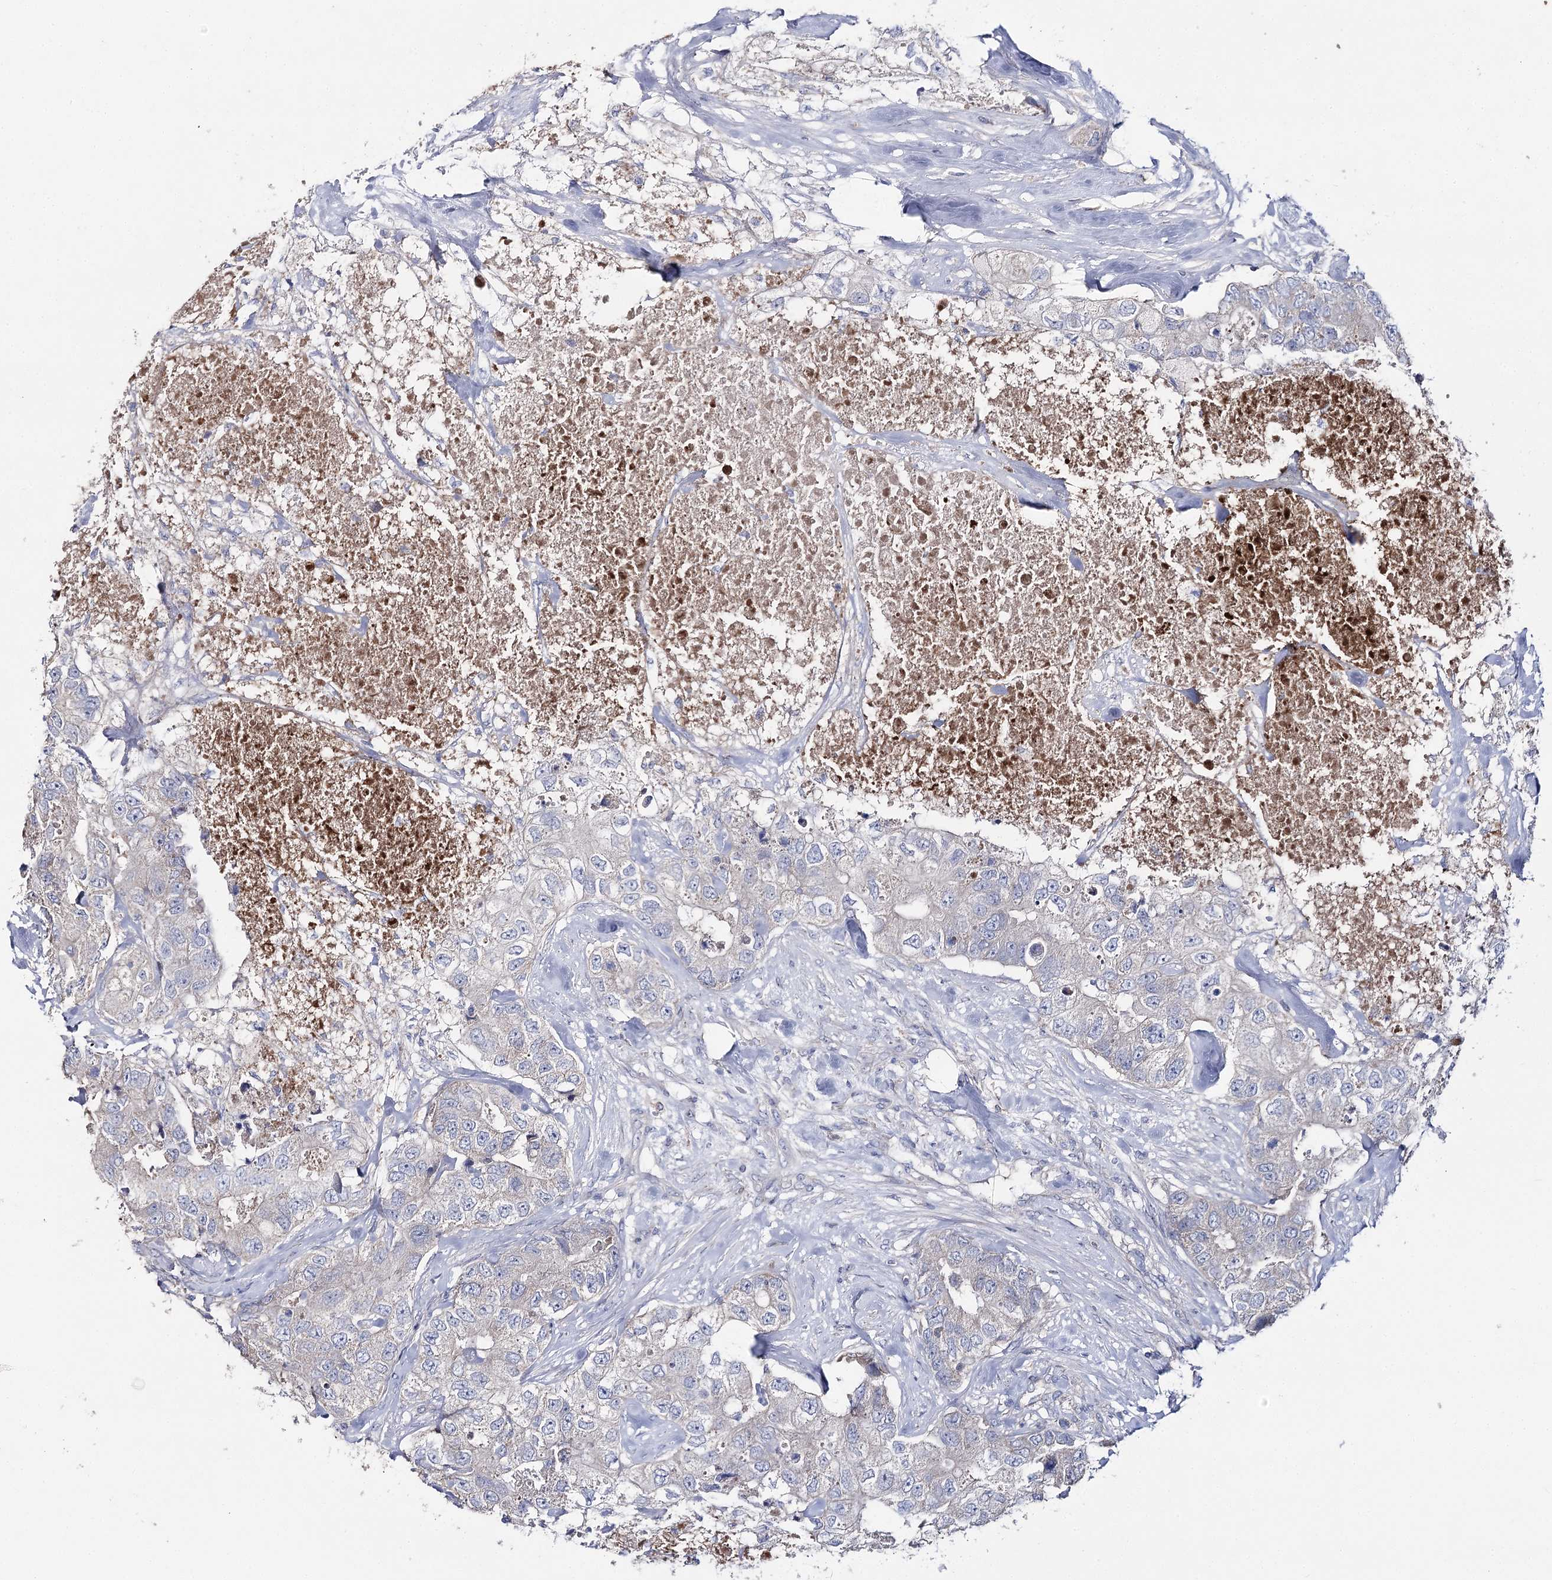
{"staining": {"intensity": "negative", "quantity": "none", "location": "none"}, "tissue": "breast cancer", "cell_type": "Tumor cells", "image_type": "cancer", "snomed": [{"axis": "morphology", "description": "Duct carcinoma"}, {"axis": "topography", "description": "Breast"}], "caption": "Tumor cells show no significant staining in breast intraductal carcinoma. (Stains: DAB immunohistochemistry (IHC) with hematoxylin counter stain, Microscopy: brightfield microscopy at high magnification).", "gene": "NRAP", "patient": {"sex": "female", "age": 62}}